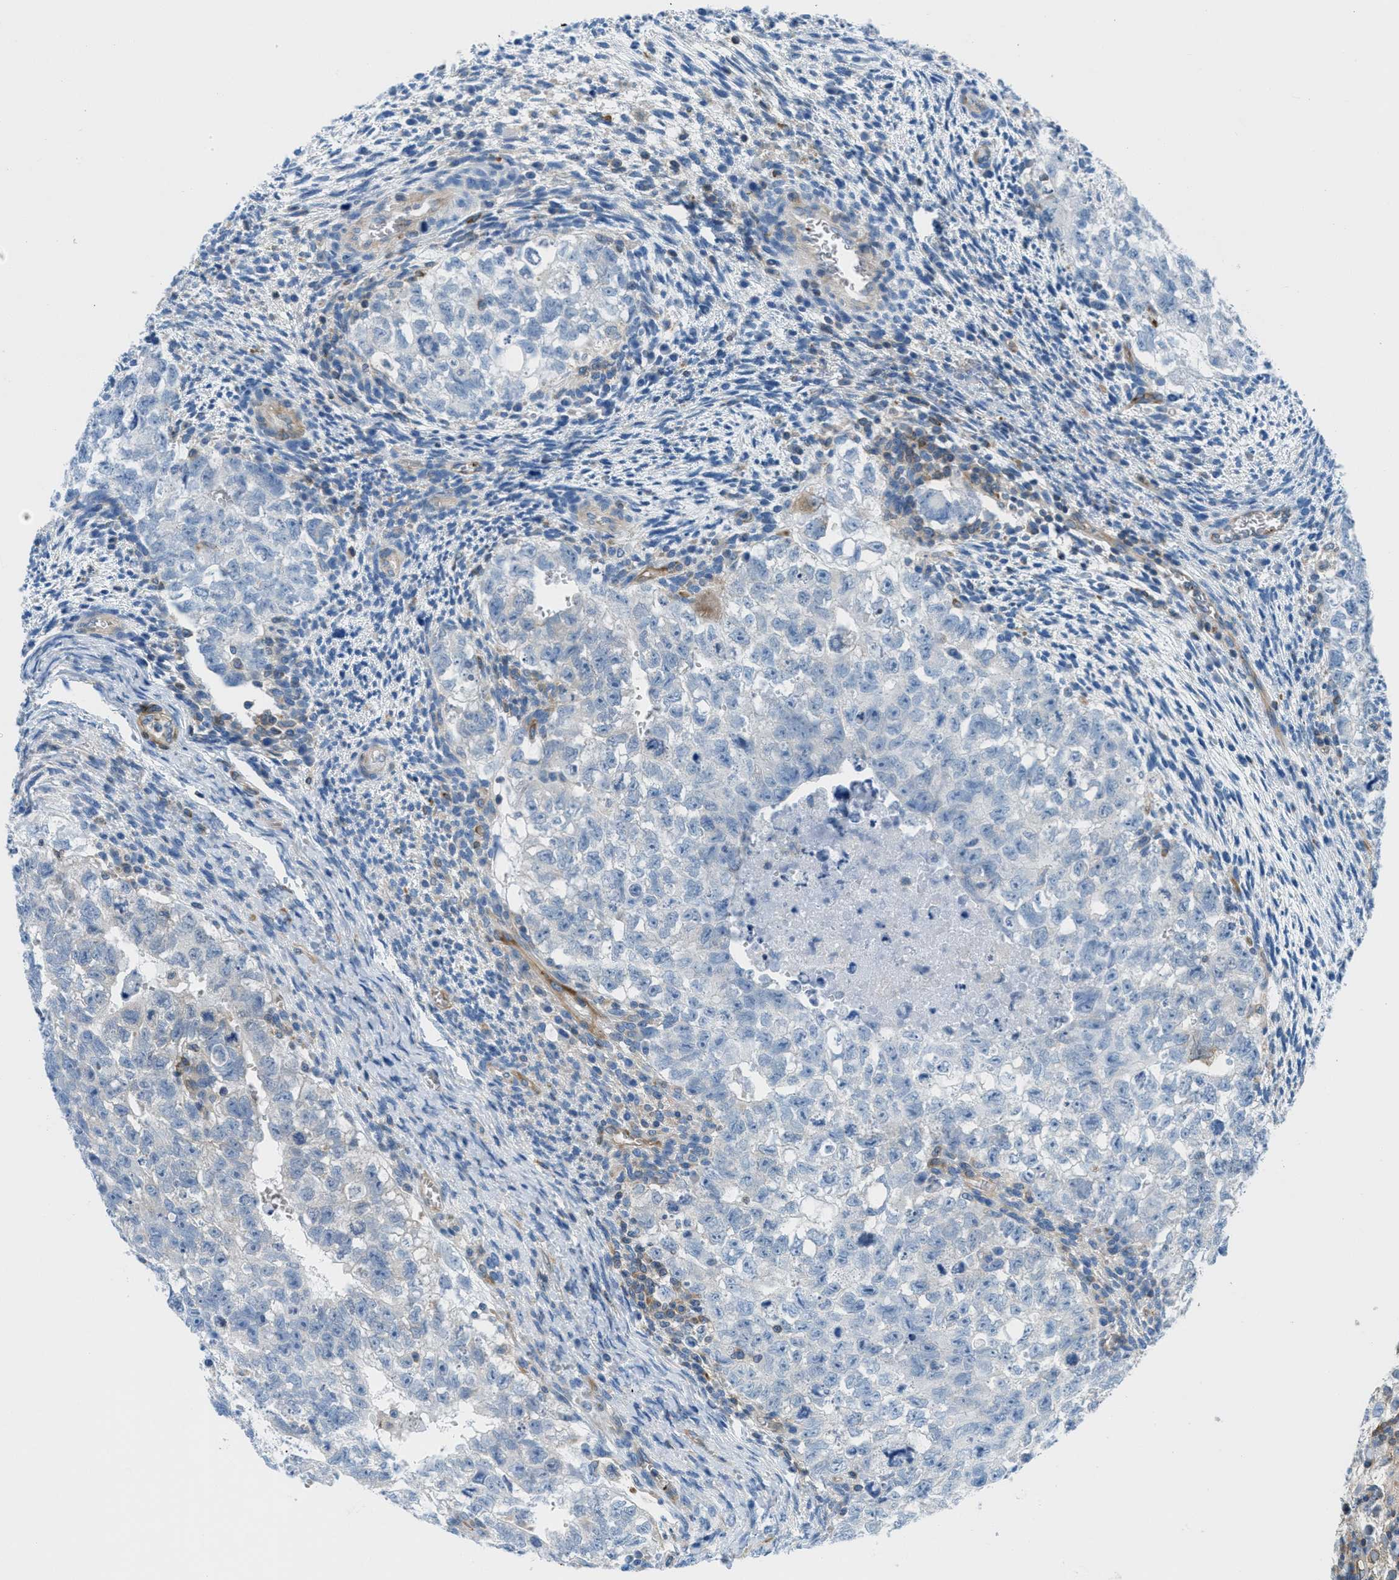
{"staining": {"intensity": "negative", "quantity": "none", "location": "none"}, "tissue": "testis cancer", "cell_type": "Tumor cells", "image_type": "cancer", "snomed": [{"axis": "morphology", "description": "Seminoma, NOS"}, {"axis": "morphology", "description": "Carcinoma, Embryonal, NOS"}, {"axis": "topography", "description": "Testis"}], "caption": "DAB immunohistochemical staining of human testis seminoma demonstrates no significant expression in tumor cells. The staining is performed using DAB brown chromogen with nuclei counter-stained in using hematoxylin.", "gene": "MAPRE2", "patient": {"sex": "male", "age": 38}}